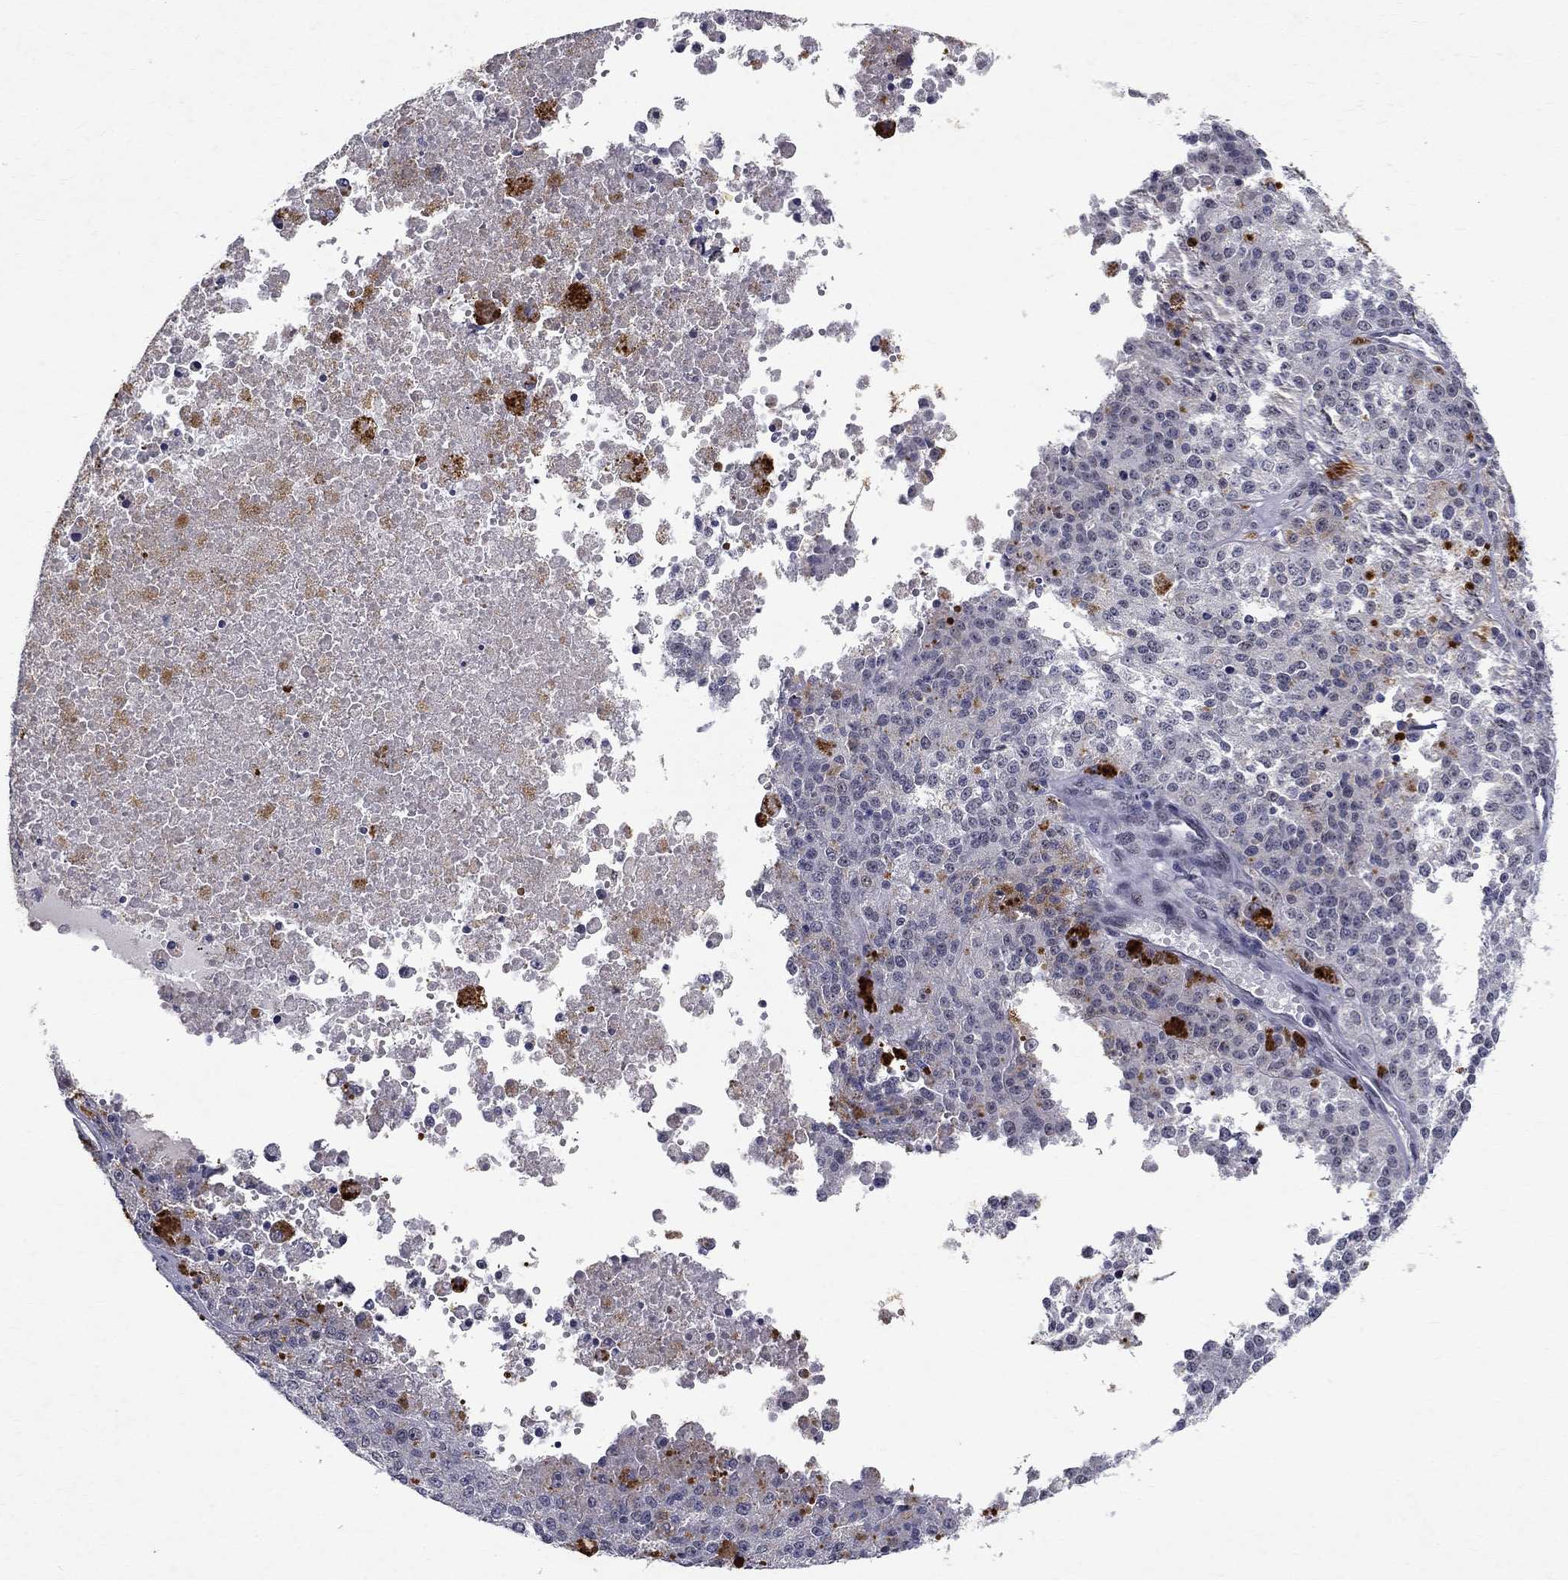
{"staining": {"intensity": "negative", "quantity": "none", "location": "none"}, "tissue": "melanoma", "cell_type": "Tumor cells", "image_type": "cancer", "snomed": [{"axis": "morphology", "description": "Malignant melanoma, Metastatic site"}, {"axis": "topography", "description": "Lymph node"}], "caption": "Immunohistochemistry photomicrograph of neoplastic tissue: human malignant melanoma (metastatic site) stained with DAB displays no significant protein staining in tumor cells.", "gene": "RBFOX1", "patient": {"sex": "female", "age": 64}}